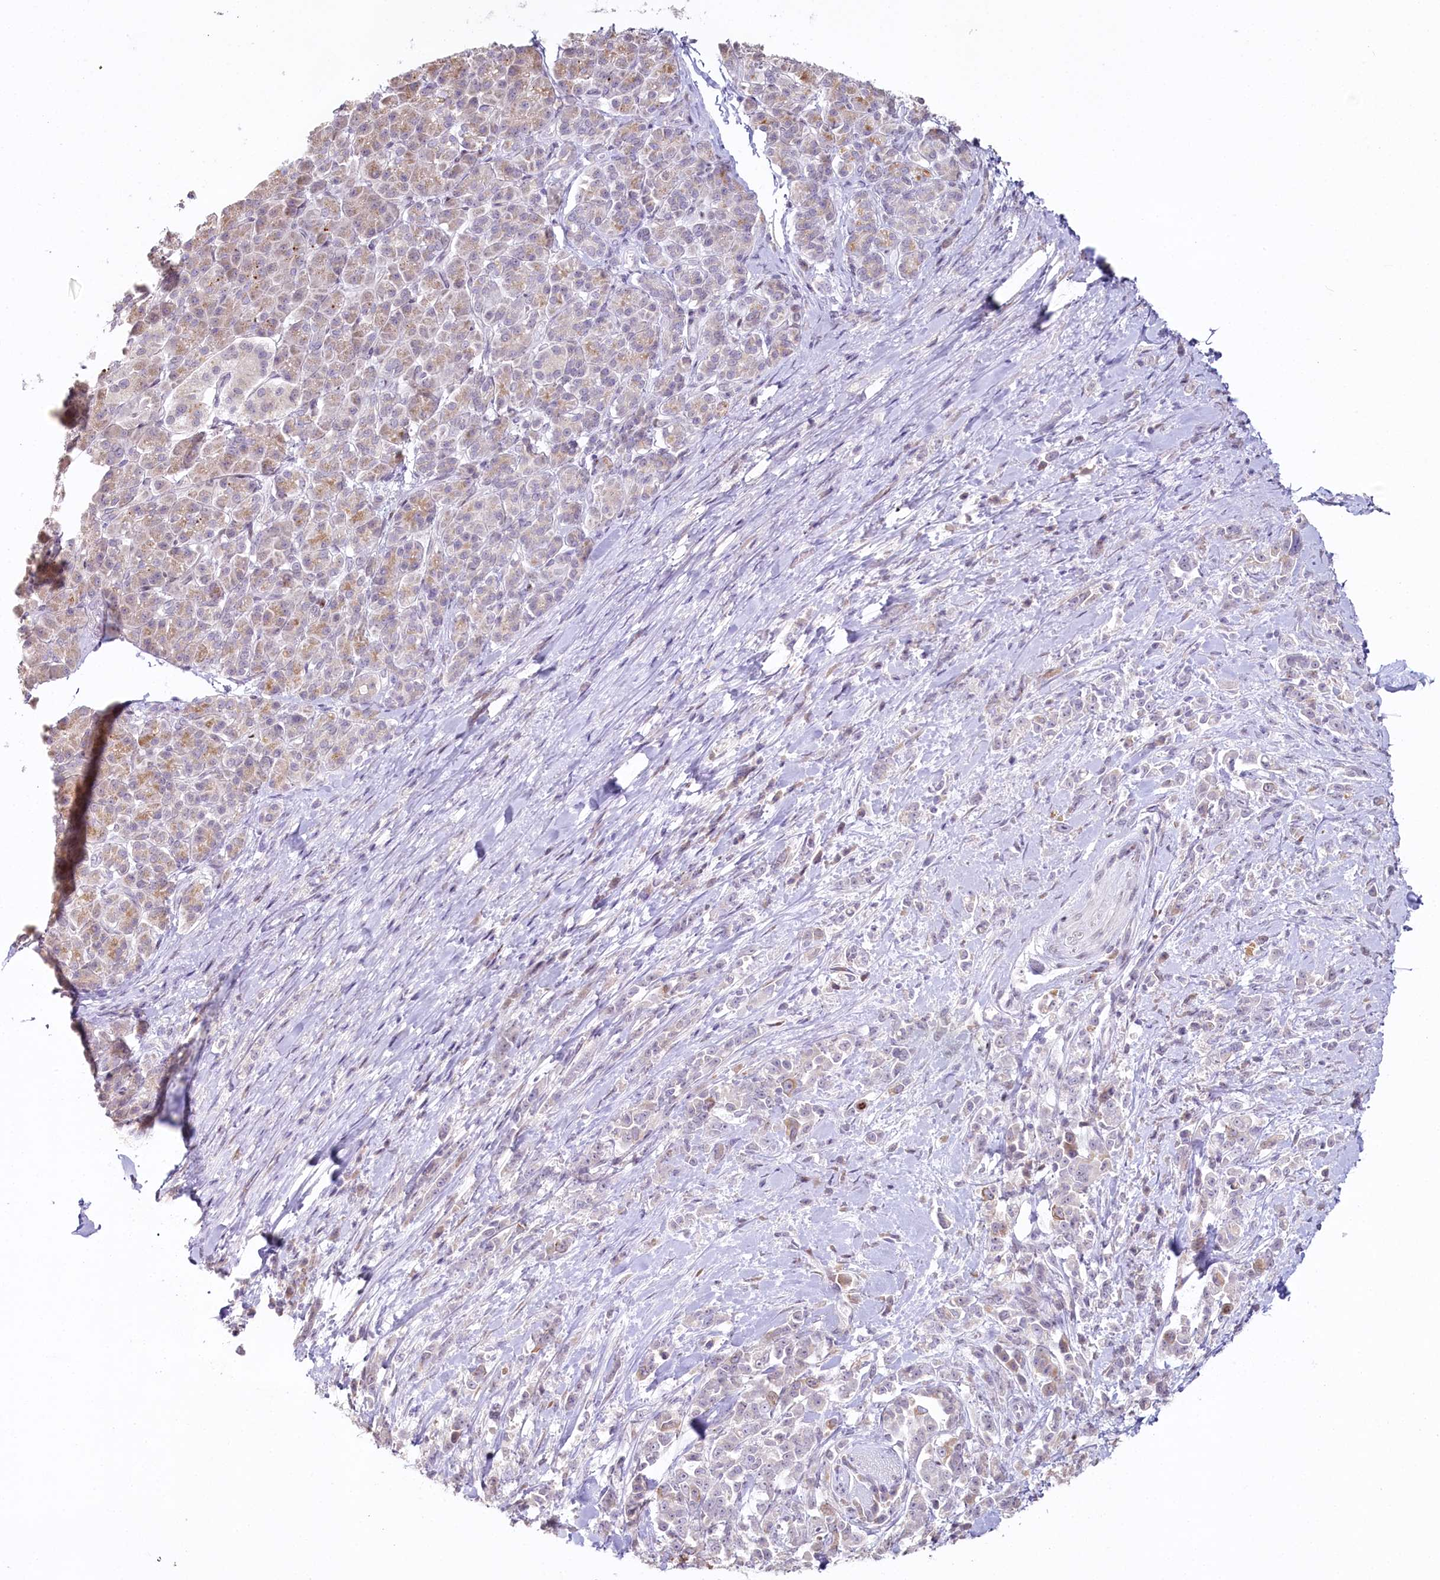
{"staining": {"intensity": "moderate", "quantity": "<25%", "location": "cytoplasmic/membranous"}, "tissue": "pancreatic cancer", "cell_type": "Tumor cells", "image_type": "cancer", "snomed": [{"axis": "morphology", "description": "Normal tissue, NOS"}, {"axis": "morphology", "description": "Adenocarcinoma, NOS"}, {"axis": "topography", "description": "Pancreas"}], "caption": "Protein analysis of adenocarcinoma (pancreatic) tissue exhibits moderate cytoplasmic/membranous staining in approximately <25% of tumor cells. (DAB IHC with brightfield microscopy, high magnification).", "gene": "HPD", "patient": {"sex": "female", "age": 64}}